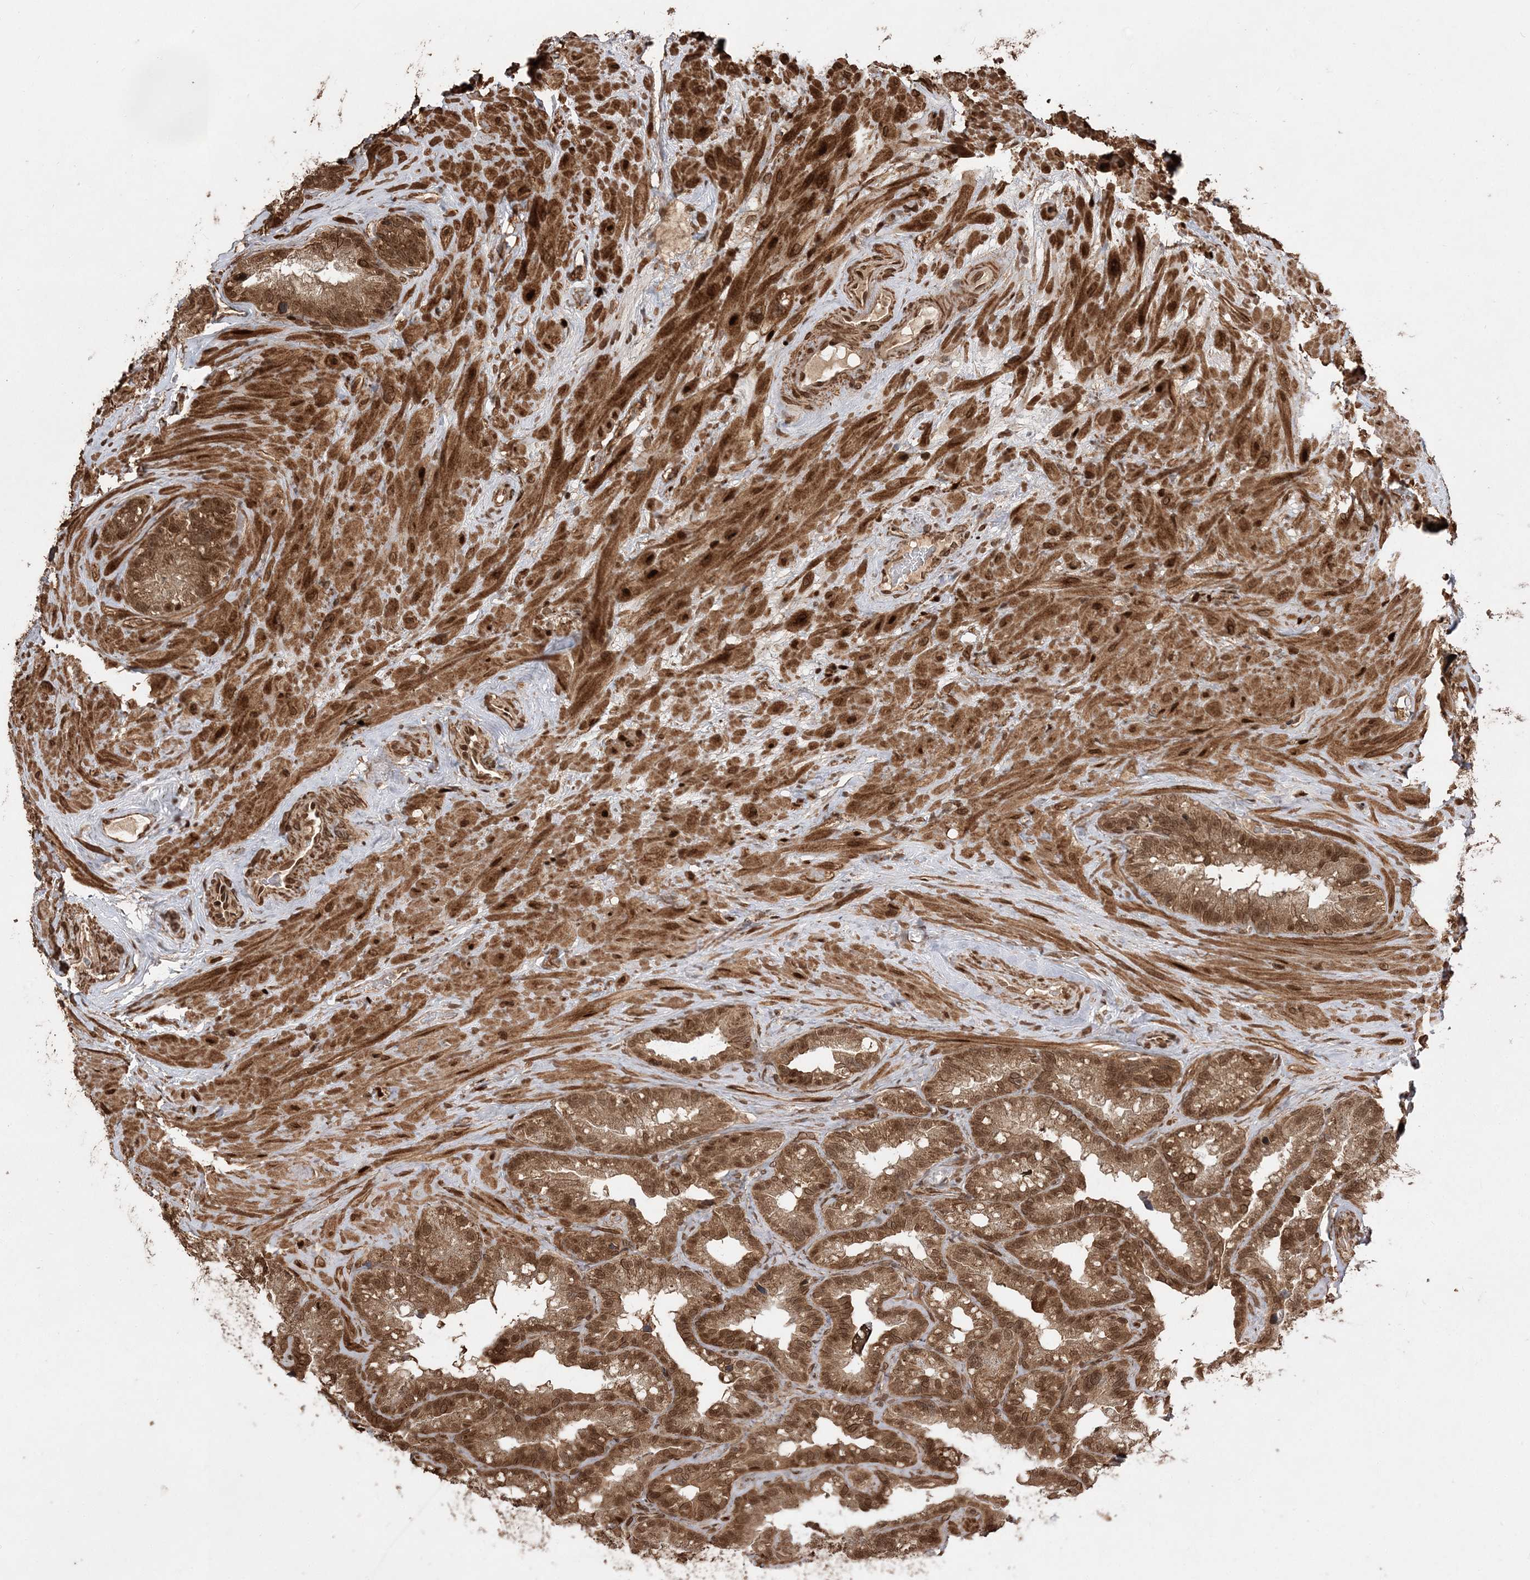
{"staining": {"intensity": "moderate", "quantity": ">75%", "location": "cytoplasmic/membranous,nuclear"}, "tissue": "seminal vesicle", "cell_type": "Glandular cells", "image_type": "normal", "snomed": [{"axis": "morphology", "description": "Normal tissue, NOS"}, {"axis": "topography", "description": "Prostate"}, {"axis": "topography", "description": "Seminal veicle"}], "caption": "An IHC image of benign tissue is shown. Protein staining in brown highlights moderate cytoplasmic/membranous,nuclear positivity in seminal vesicle within glandular cells.", "gene": "ETAA1", "patient": {"sex": "male", "age": 68}}